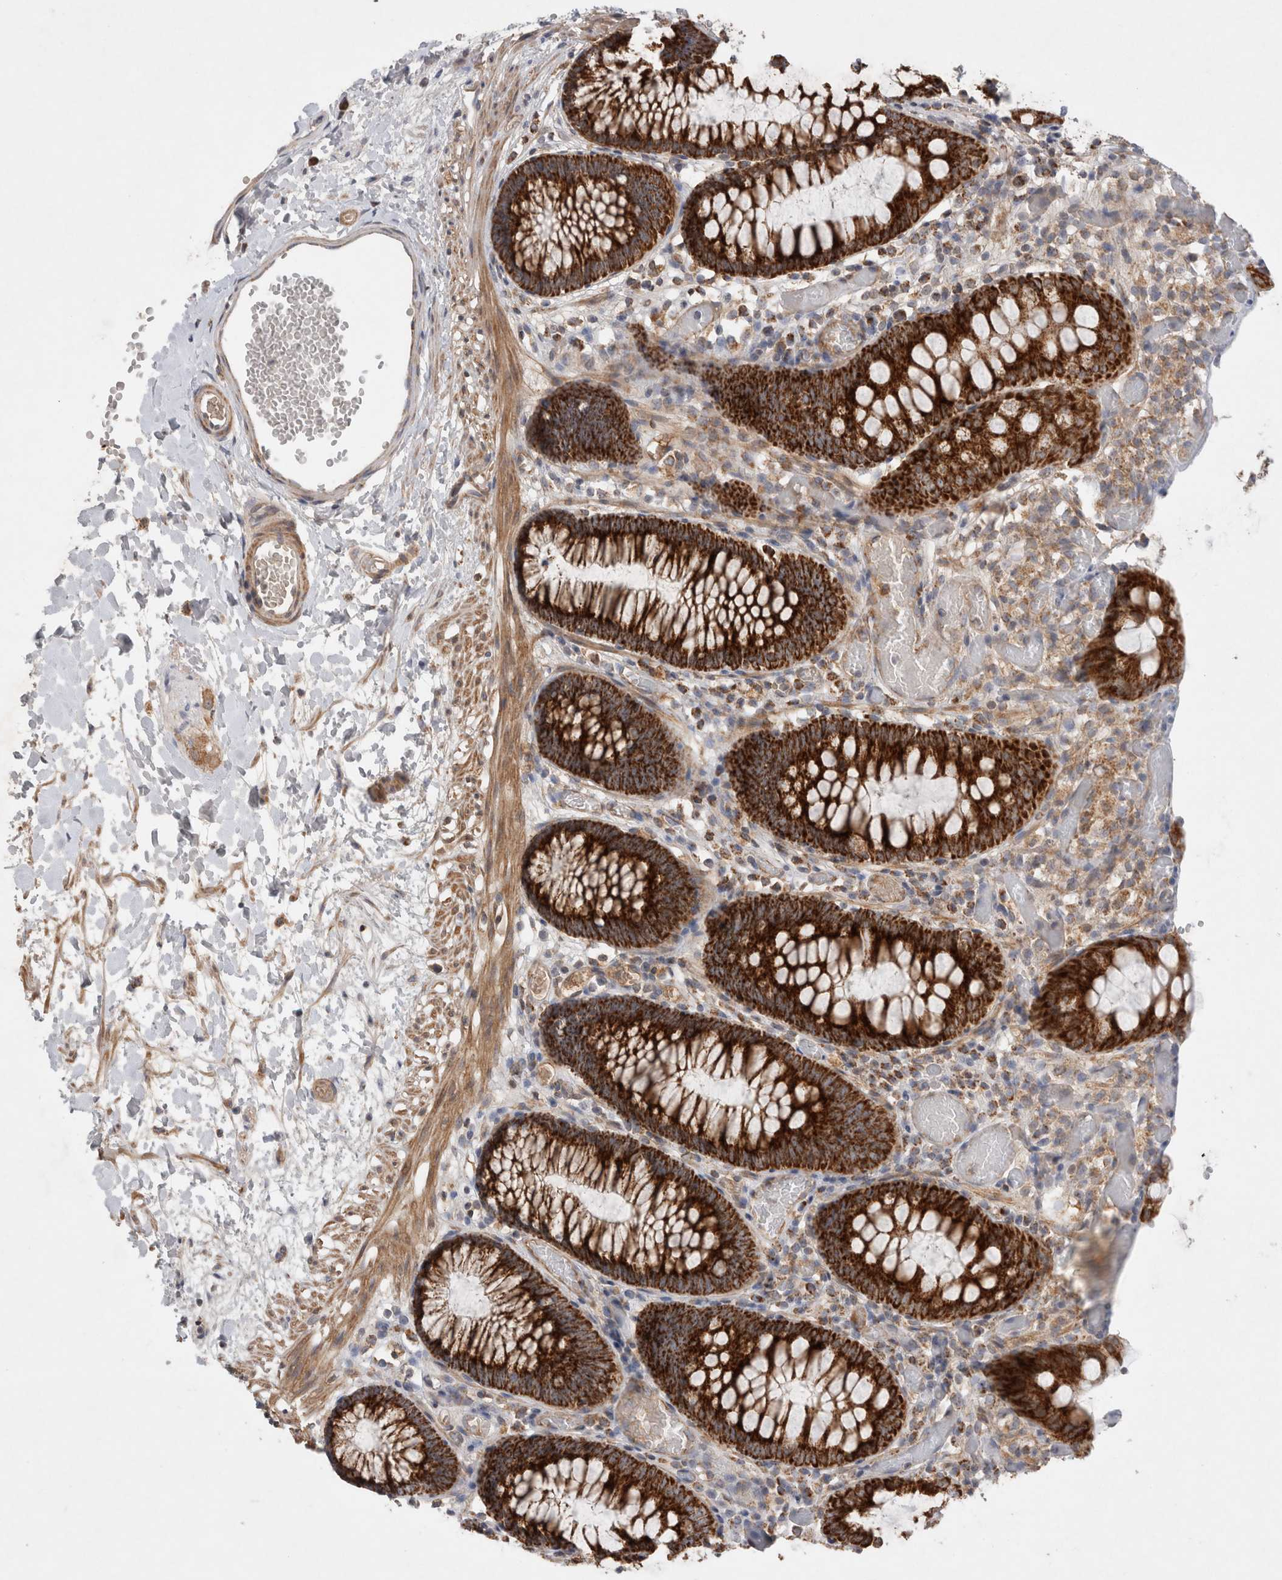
{"staining": {"intensity": "moderate", "quantity": ">75%", "location": "cytoplasmic/membranous"}, "tissue": "colon", "cell_type": "Endothelial cells", "image_type": "normal", "snomed": [{"axis": "morphology", "description": "Normal tissue, NOS"}, {"axis": "topography", "description": "Colon"}], "caption": "Colon stained with a brown dye exhibits moderate cytoplasmic/membranous positive positivity in about >75% of endothelial cells.", "gene": "MRPS28", "patient": {"sex": "male", "age": 14}}